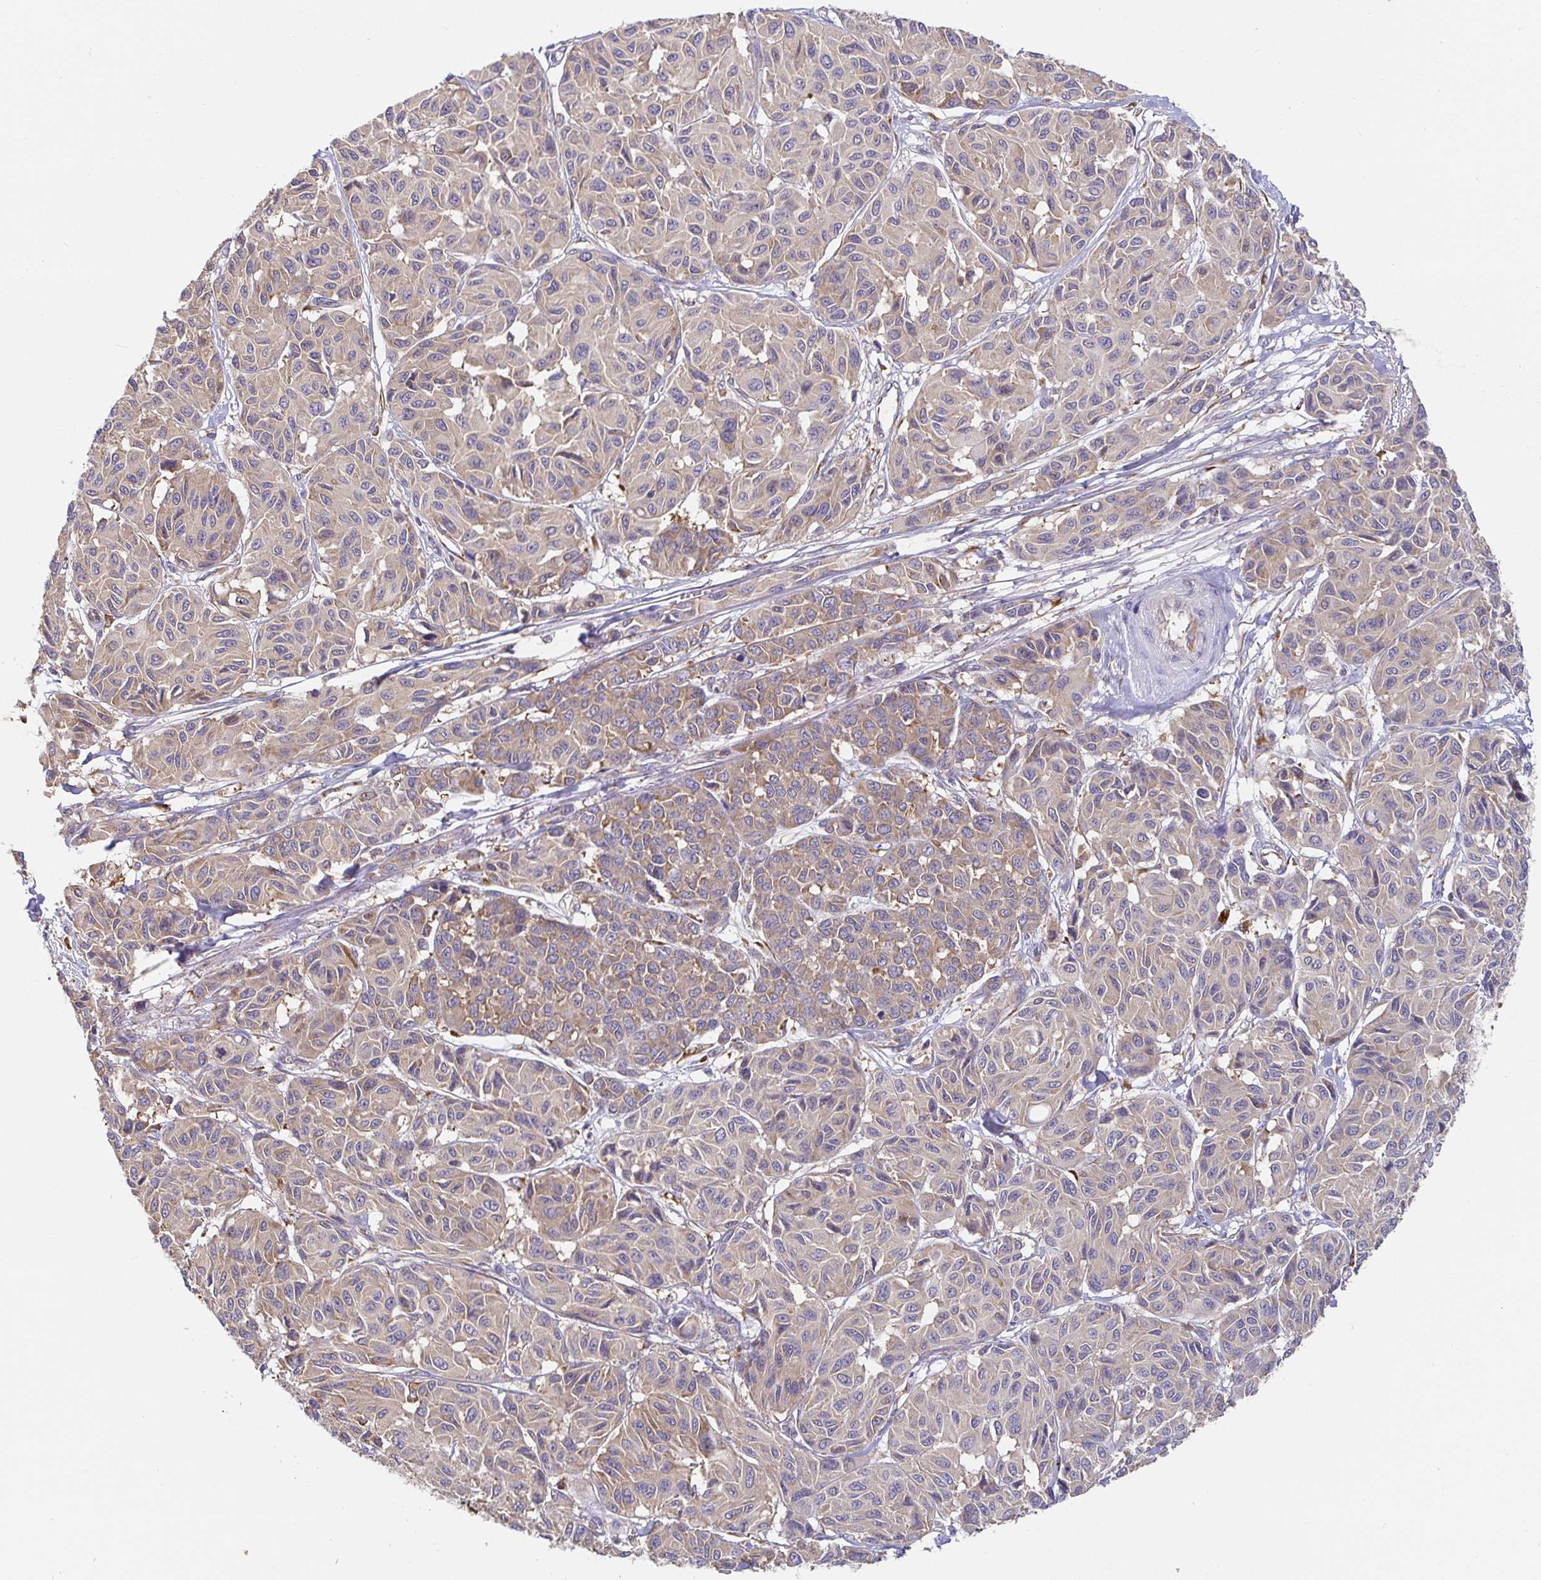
{"staining": {"intensity": "weak", "quantity": "25%-75%", "location": "cytoplasmic/membranous"}, "tissue": "melanoma", "cell_type": "Tumor cells", "image_type": "cancer", "snomed": [{"axis": "morphology", "description": "Malignant melanoma, NOS"}, {"axis": "topography", "description": "Skin"}], "caption": "Malignant melanoma stained with DAB immunohistochemistry (IHC) shows low levels of weak cytoplasmic/membranous positivity in about 25%-75% of tumor cells. (DAB IHC, brown staining for protein, blue staining for nuclei).", "gene": "PDPK1", "patient": {"sex": "female", "age": 66}}